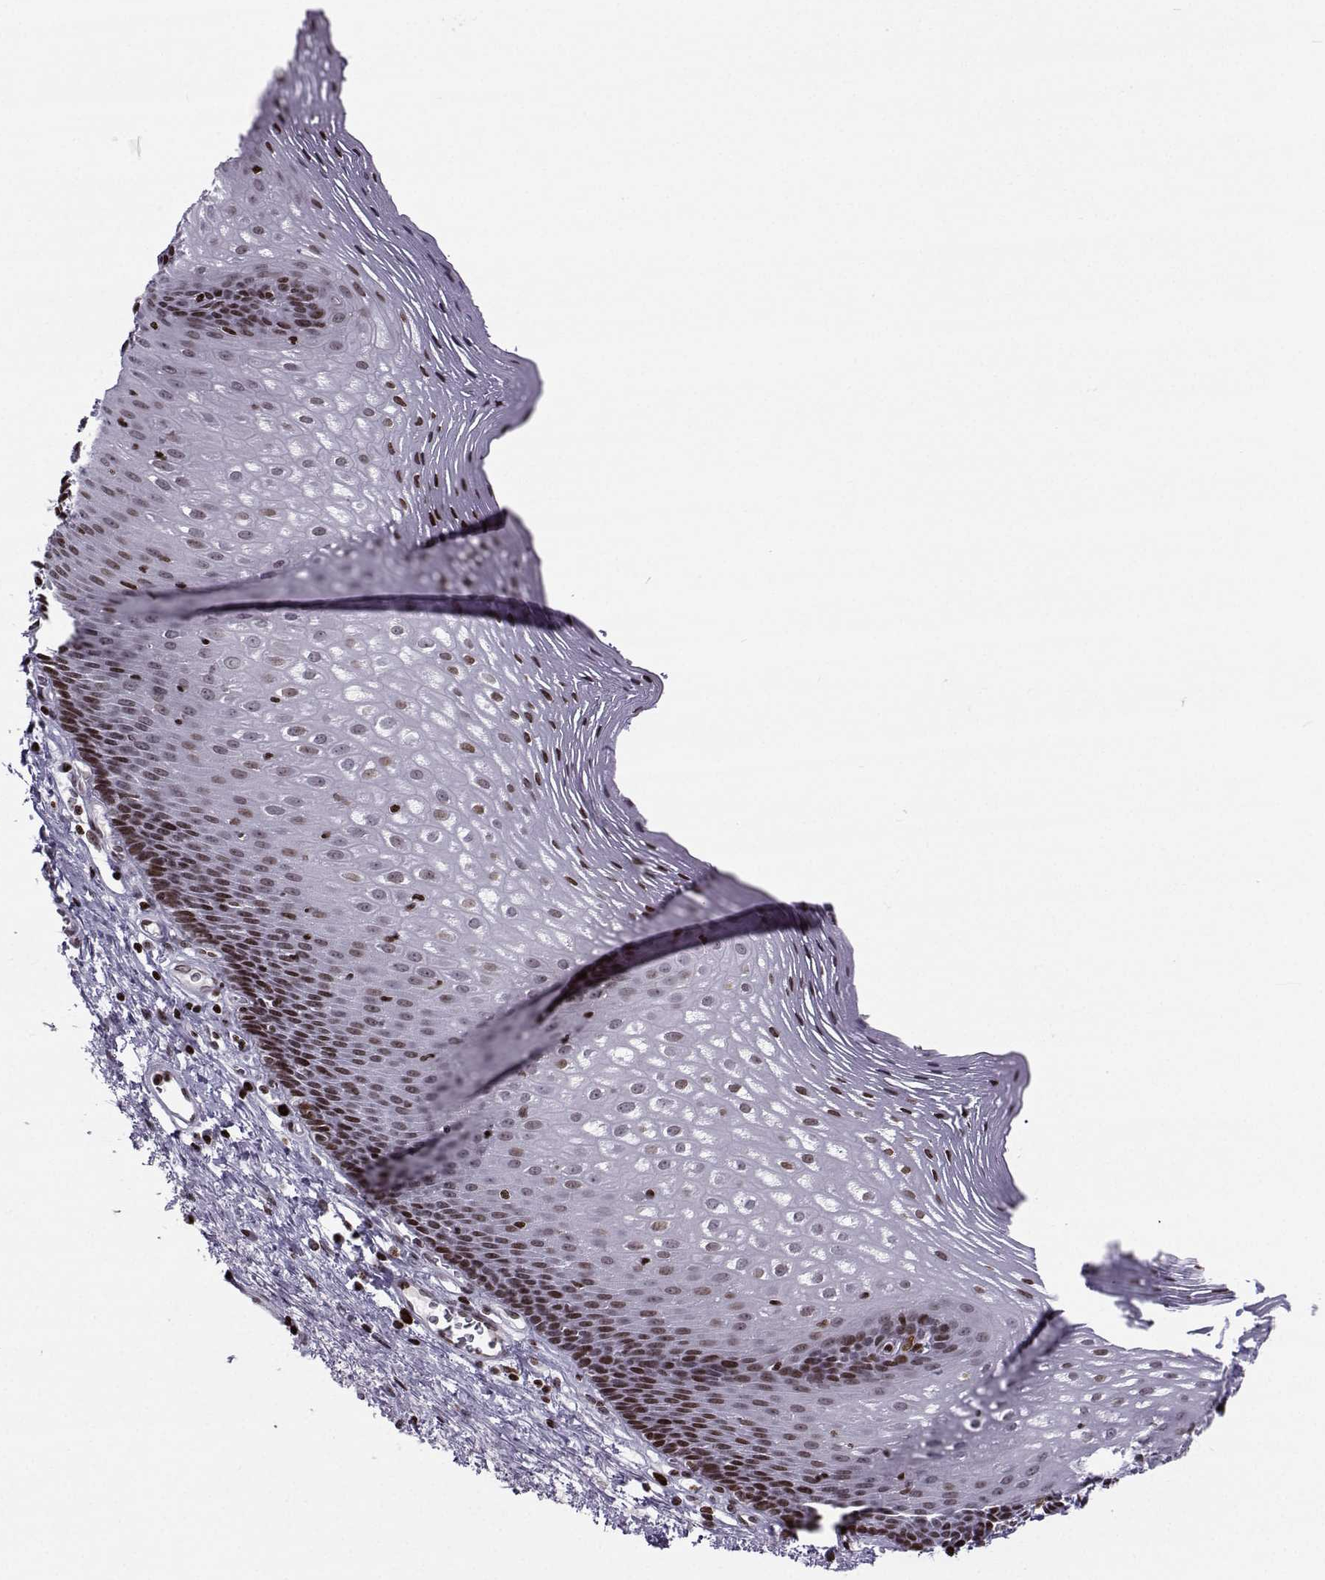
{"staining": {"intensity": "strong", "quantity": "<25%", "location": "nuclear"}, "tissue": "esophagus", "cell_type": "Squamous epithelial cells", "image_type": "normal", "snomed": [{"axis": "morphology", "description": "Normal tissue, NOS"}, {"axis": "topography", "description": "Esophagus"}], "caption": "Protein expression analysis of unremarkable esophagus demonstrates strong nuclear positivity in about <25% of squamous epithelial cells. The staining was performed using DAB, with brown indicating positive protein expression. Nuclei are stained blue with hematoxylin.", "gene": "ZNF19", "patient": {"sex": "male", "age": 76}}